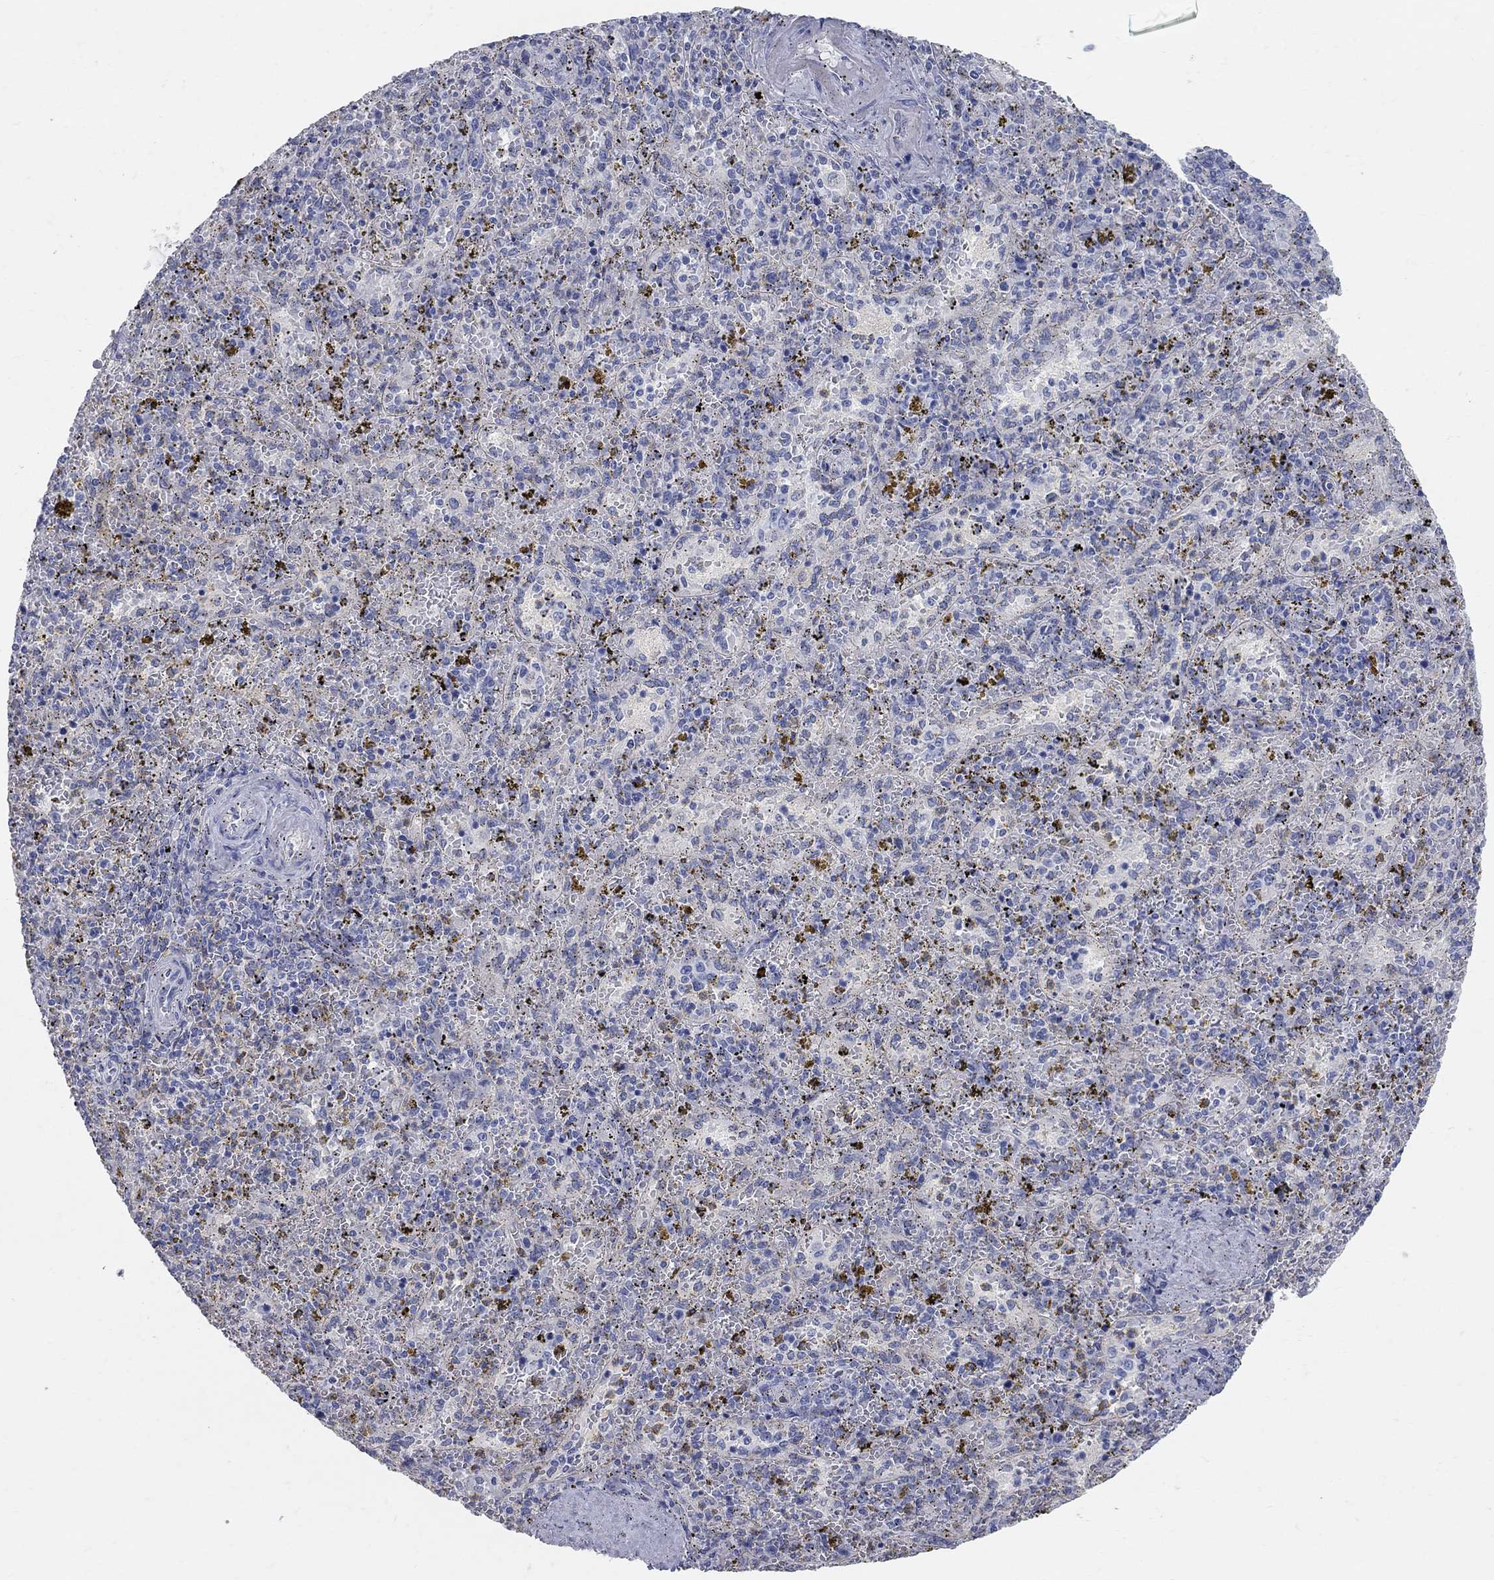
{"staining": {"intensity": "negative", "quantity": "none", "location": "none"}, "tissue": "spleen", "cell_type": "Cells in red pulp", "image_type": "normal", "snomed": [{"axis": "morphology", "description": "Normal tissue, NOS"}, {"axis": "topography", "description": "Spleen"}], "caption": "High power microscopy image of an immunohistochemistry histopathology image of normal spleen, revealing no significant positivity in cells in red pulp.", "gene": "AOX1", "patient": {"sex": "female", "age": 50}}